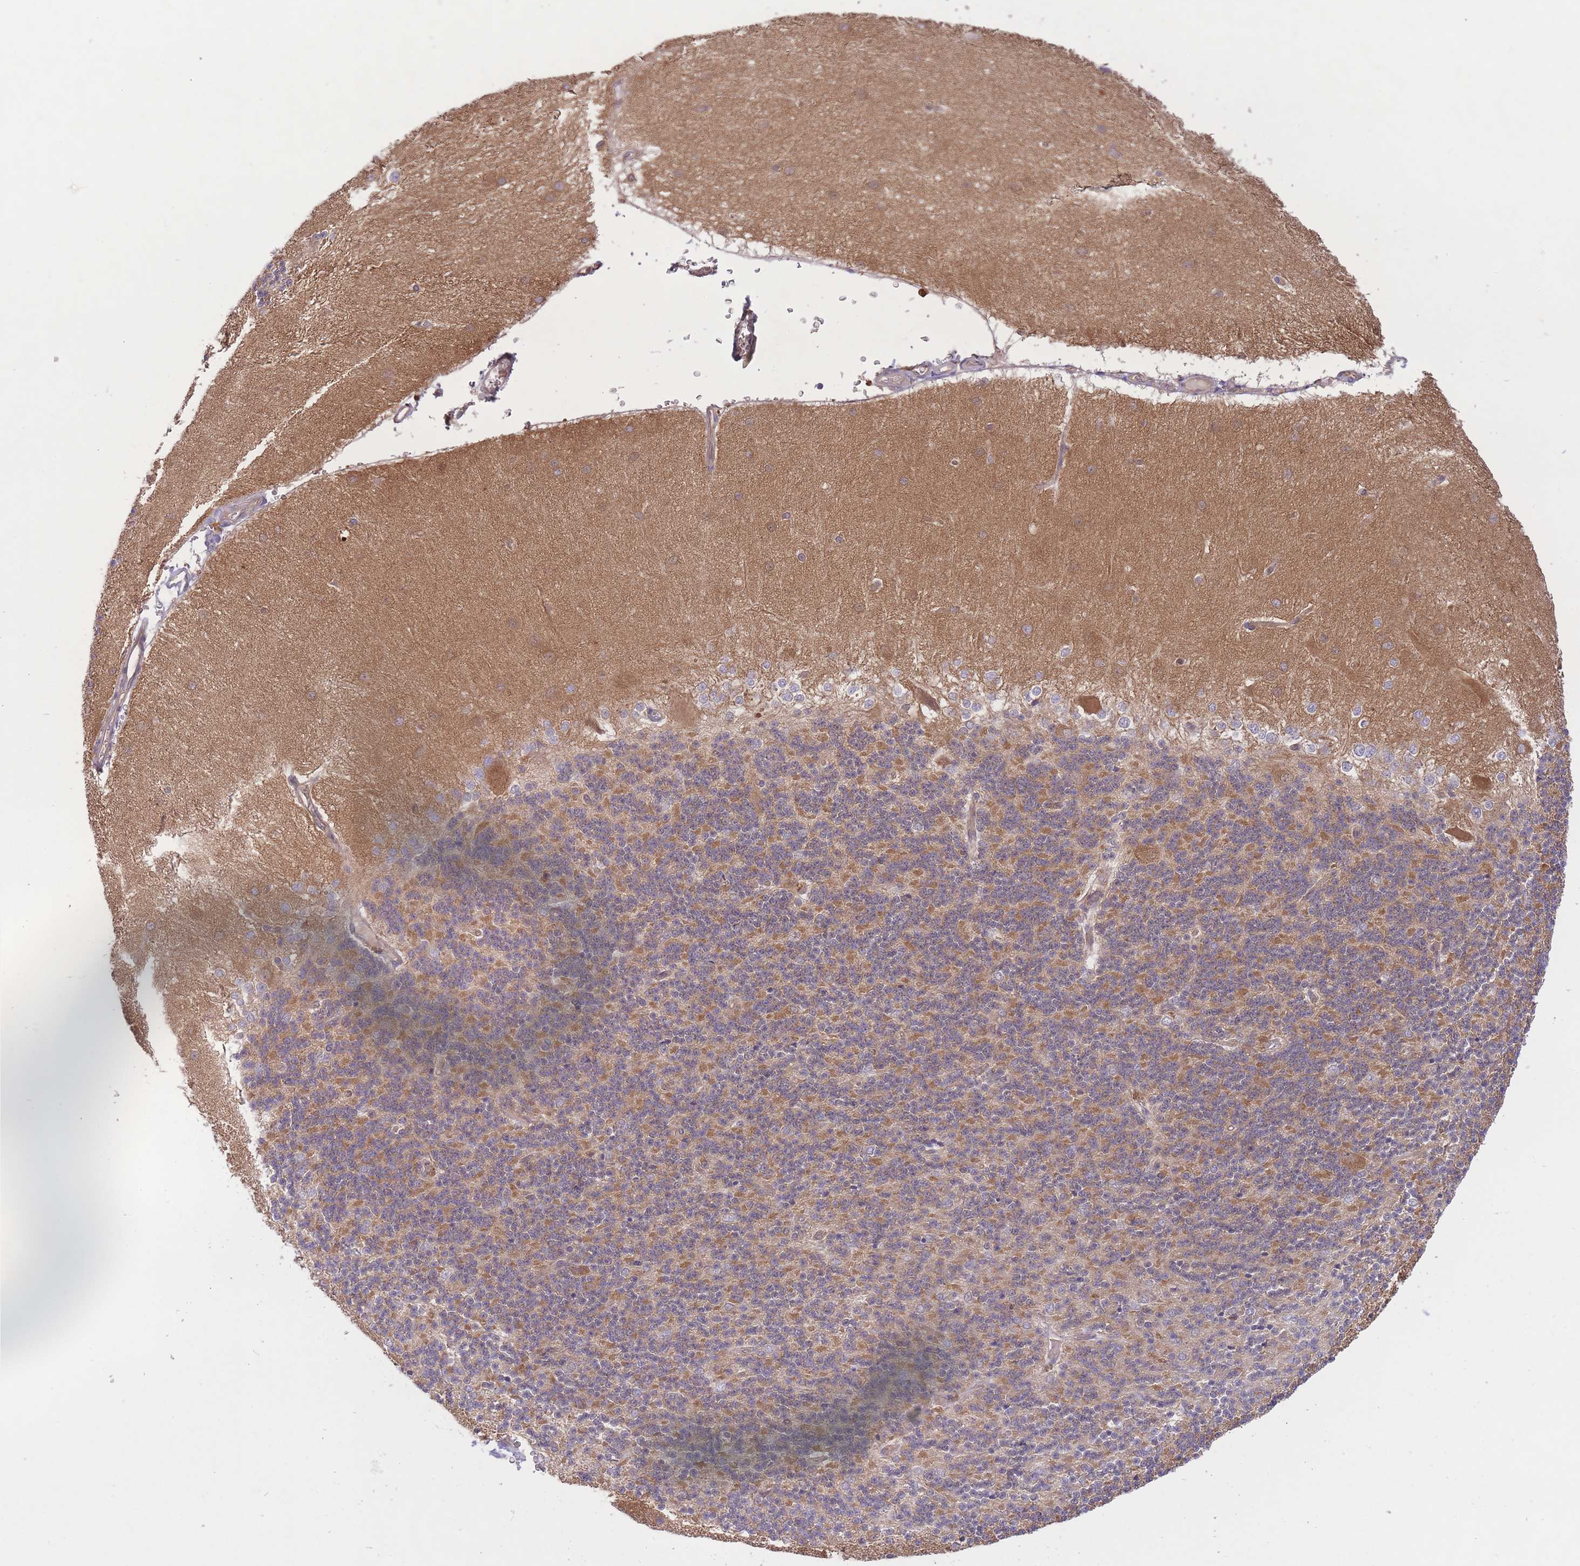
{"staining": {"intensity": "moderate", "quantity": "25%-75%", "location": "cytoplasmic/membranous"}, "tissue": "cerebellum", "cell_type": "Cells in granular layer", "image_type": "normal", "snomed": [{"axis": "morphology", "description": "Normal tissue, NOS"}, {"axis": "topography", "description": "Cerebellum"}], "caption": "The immunohistochemical stain highlights moderate cytoplasmic/membranous staining in cells in granular layer of normal cerebellum. The staining is performed using DAB (3,3'-diaminobenzidine) brown chromogen to label protein expression. The nuclei are counter-stained blue using hematoxylin.", "gene": "PREP", "patient": {"sex": "female", "age": 29}}